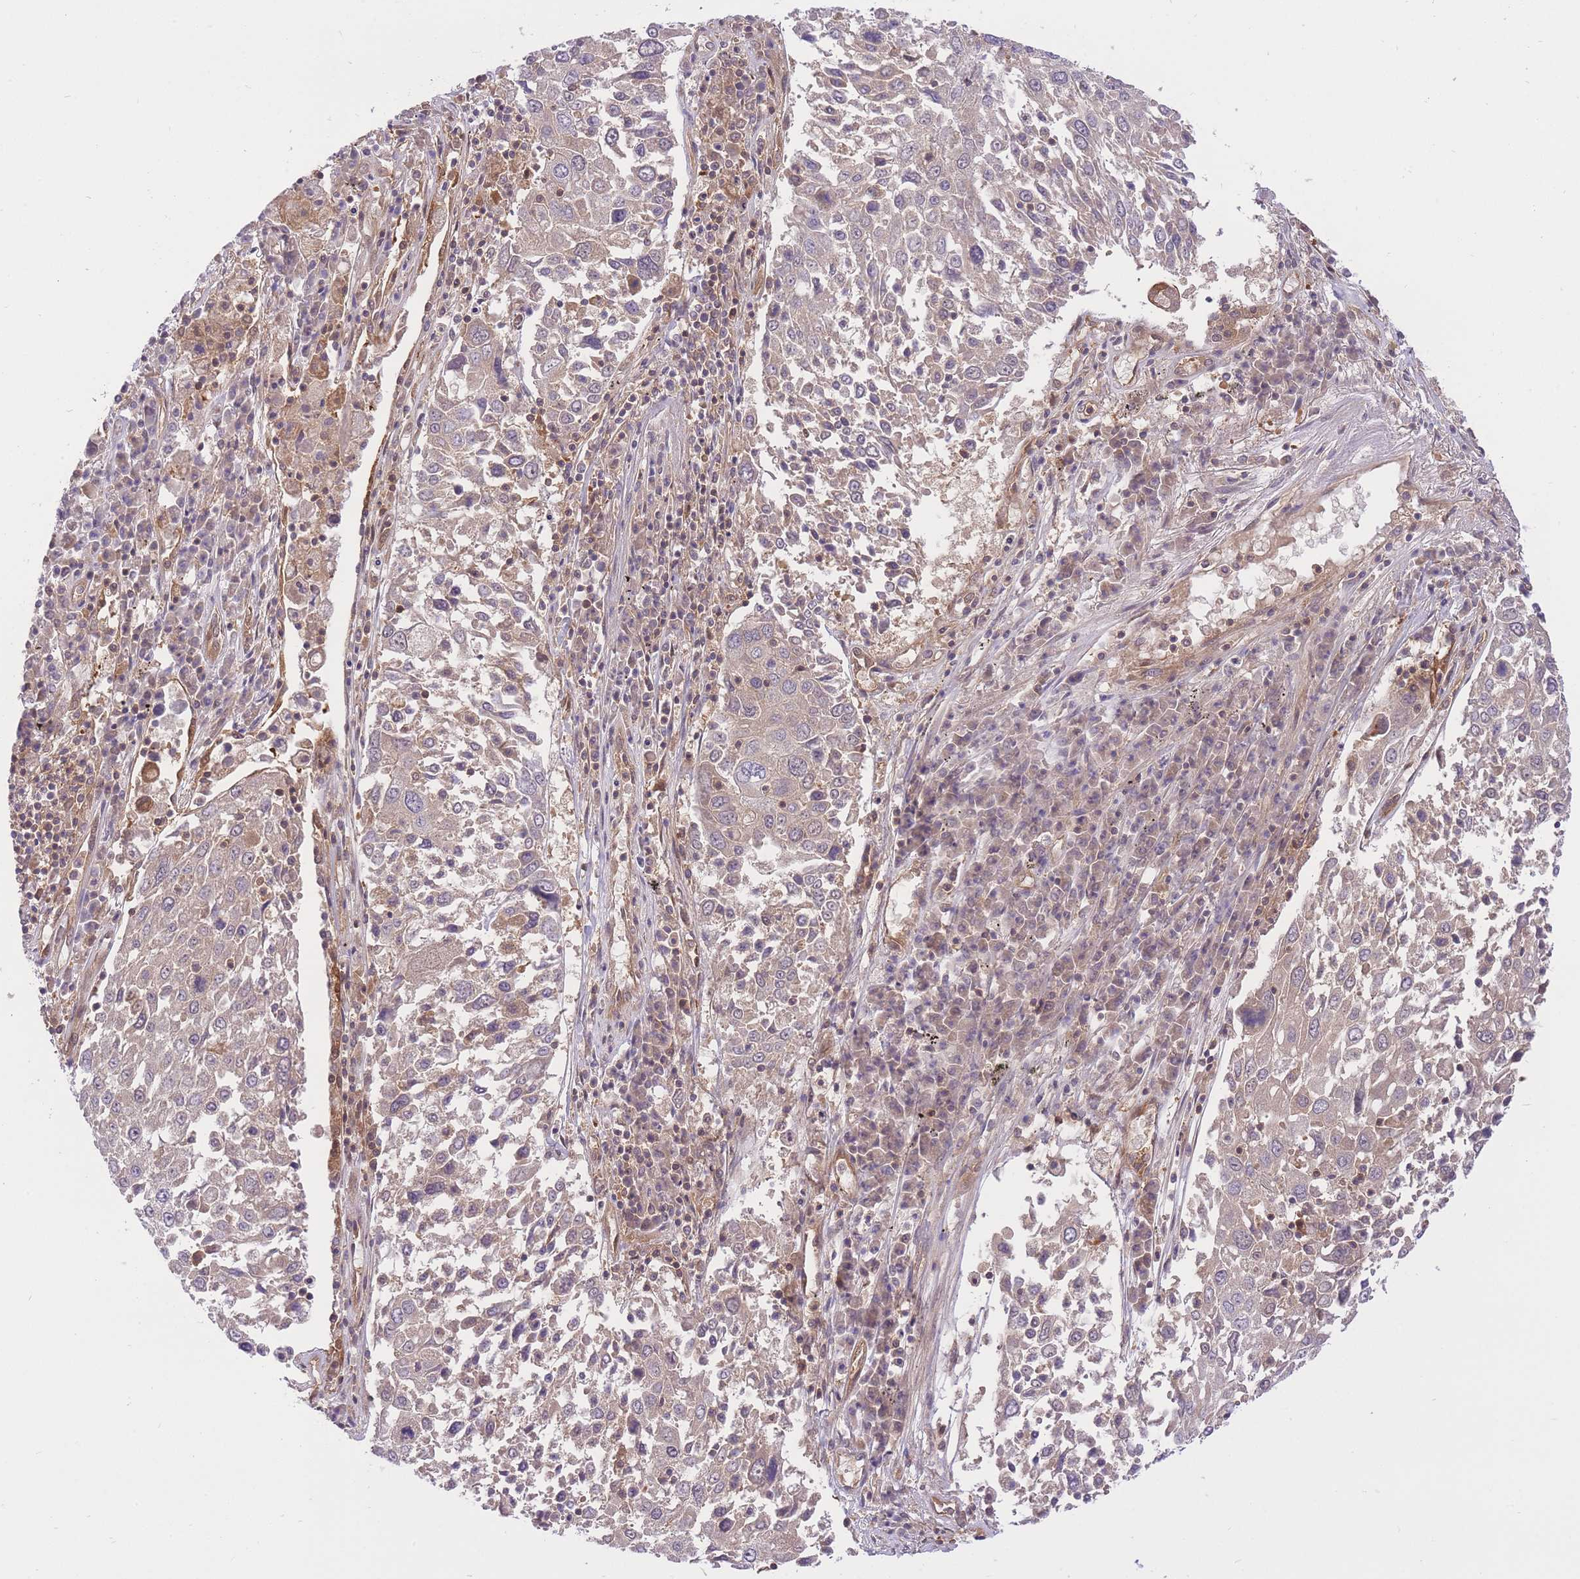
{"staining": {"intensity": "weak", "quantity": "<25%", "location": "cytoplasmic/membranous"}, "tissue": "lung cancer", "cell_type": "Tumor cells", "image_type": "cancer", "snomed": [{"axis": "morphology", "description": "Squamous cell carcinoma, NOS"}, {"axis": "topography", "description": "Lung"}], "caption": "This is an IHC histopathology image of lung cancer. There is no staining in tumor cells.", "gene": "PREP", "patient": {"sex": "male", "age": 65}}